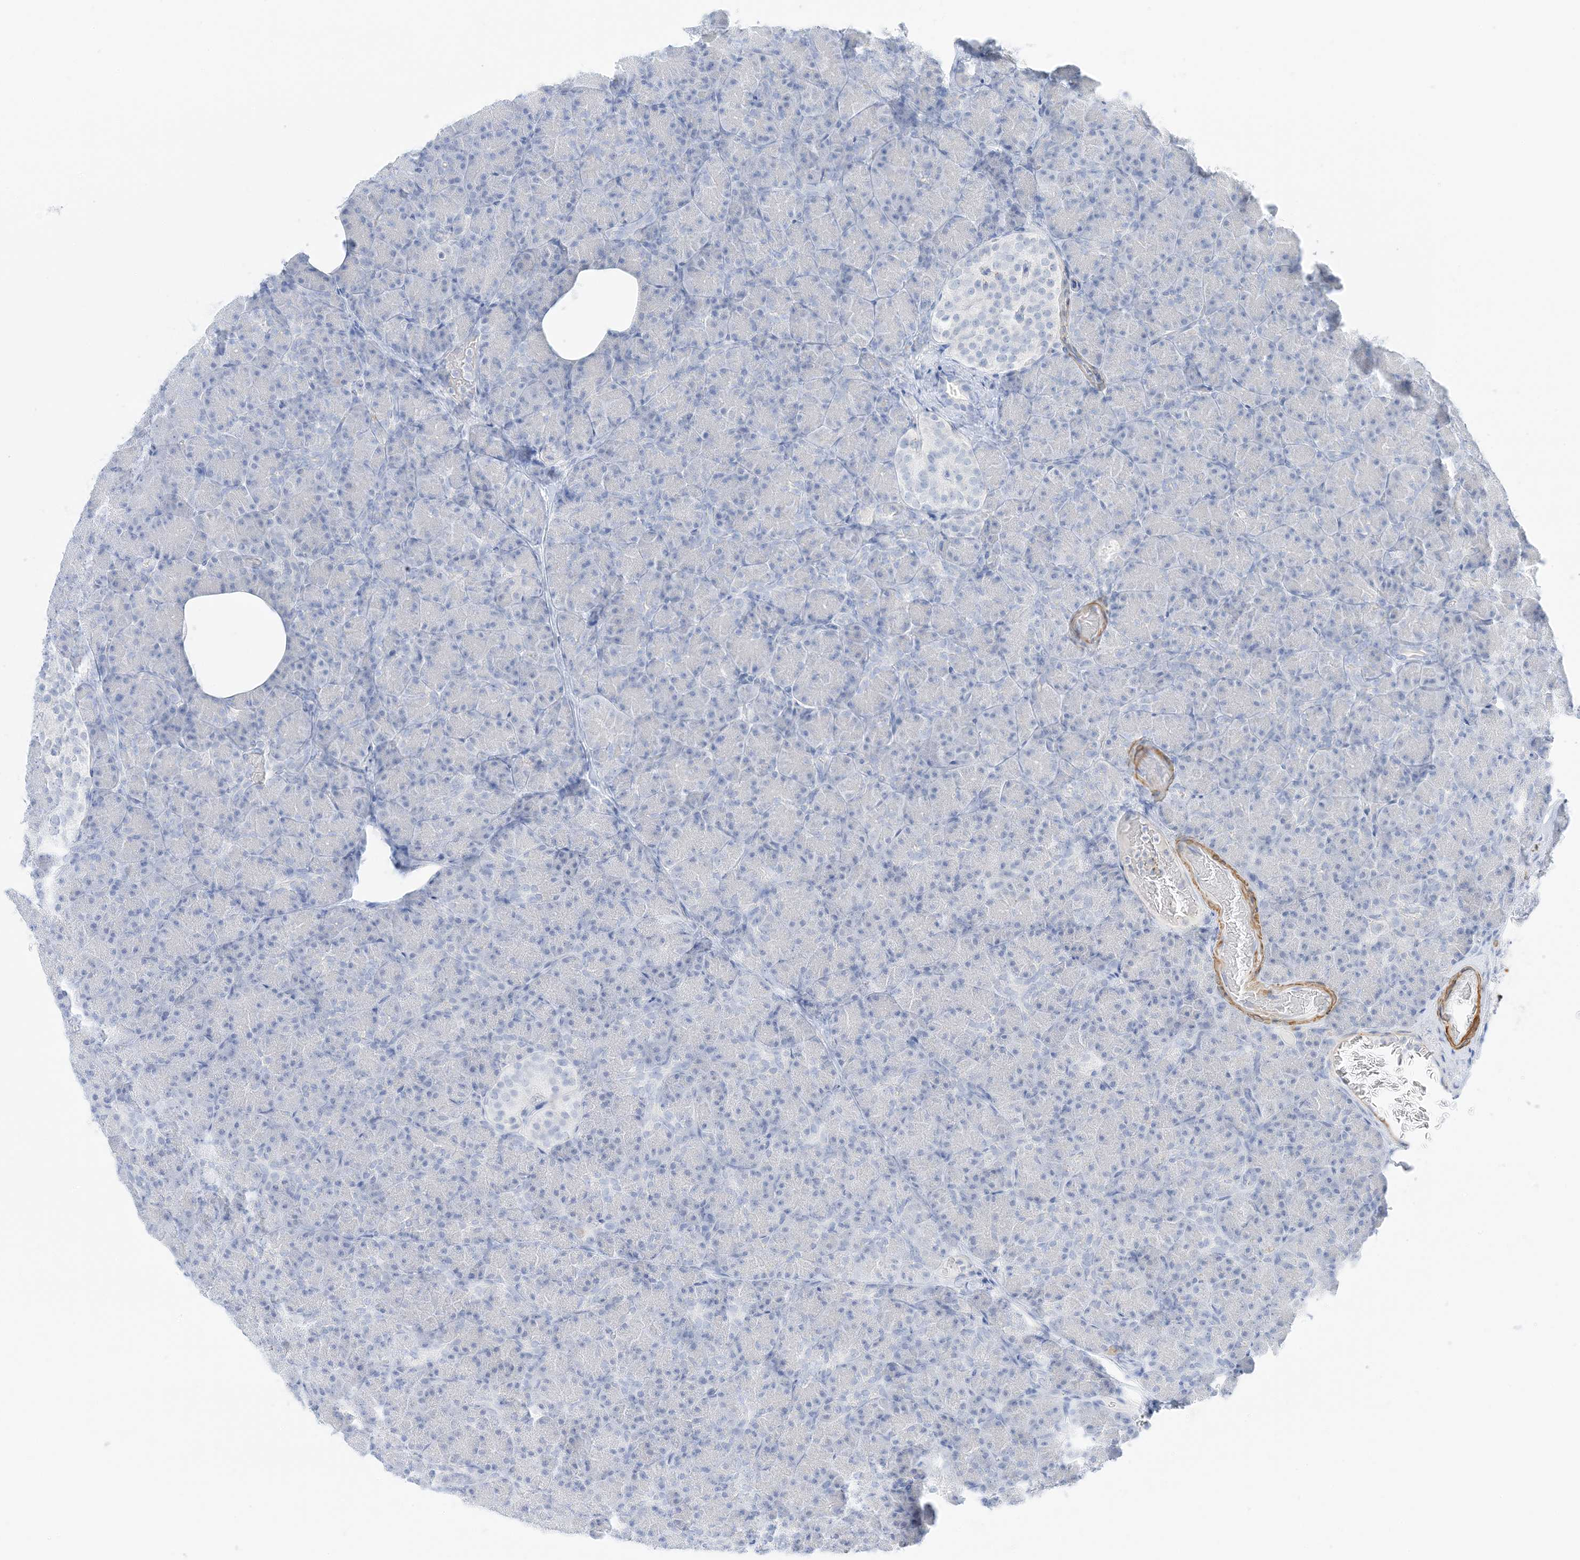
{"staining": {"intensity": "negative", "quantity": "none", "location": "none"}, "tissue": "pancreas", "cell_type": "Exocrine glandular cells", "image_type": "normal", "snomed": [{"axis": "morphology", "description": "Normal tissue, NOS"}, {"axis": "topography", "description": "Pancreas"}], "caption": "A micrograph of pancreas stained for a protein displays no brown staining in exocrine glandular cells.", "gene": "SLC22A13", "patient": {"sex": "female", "age": 43}}